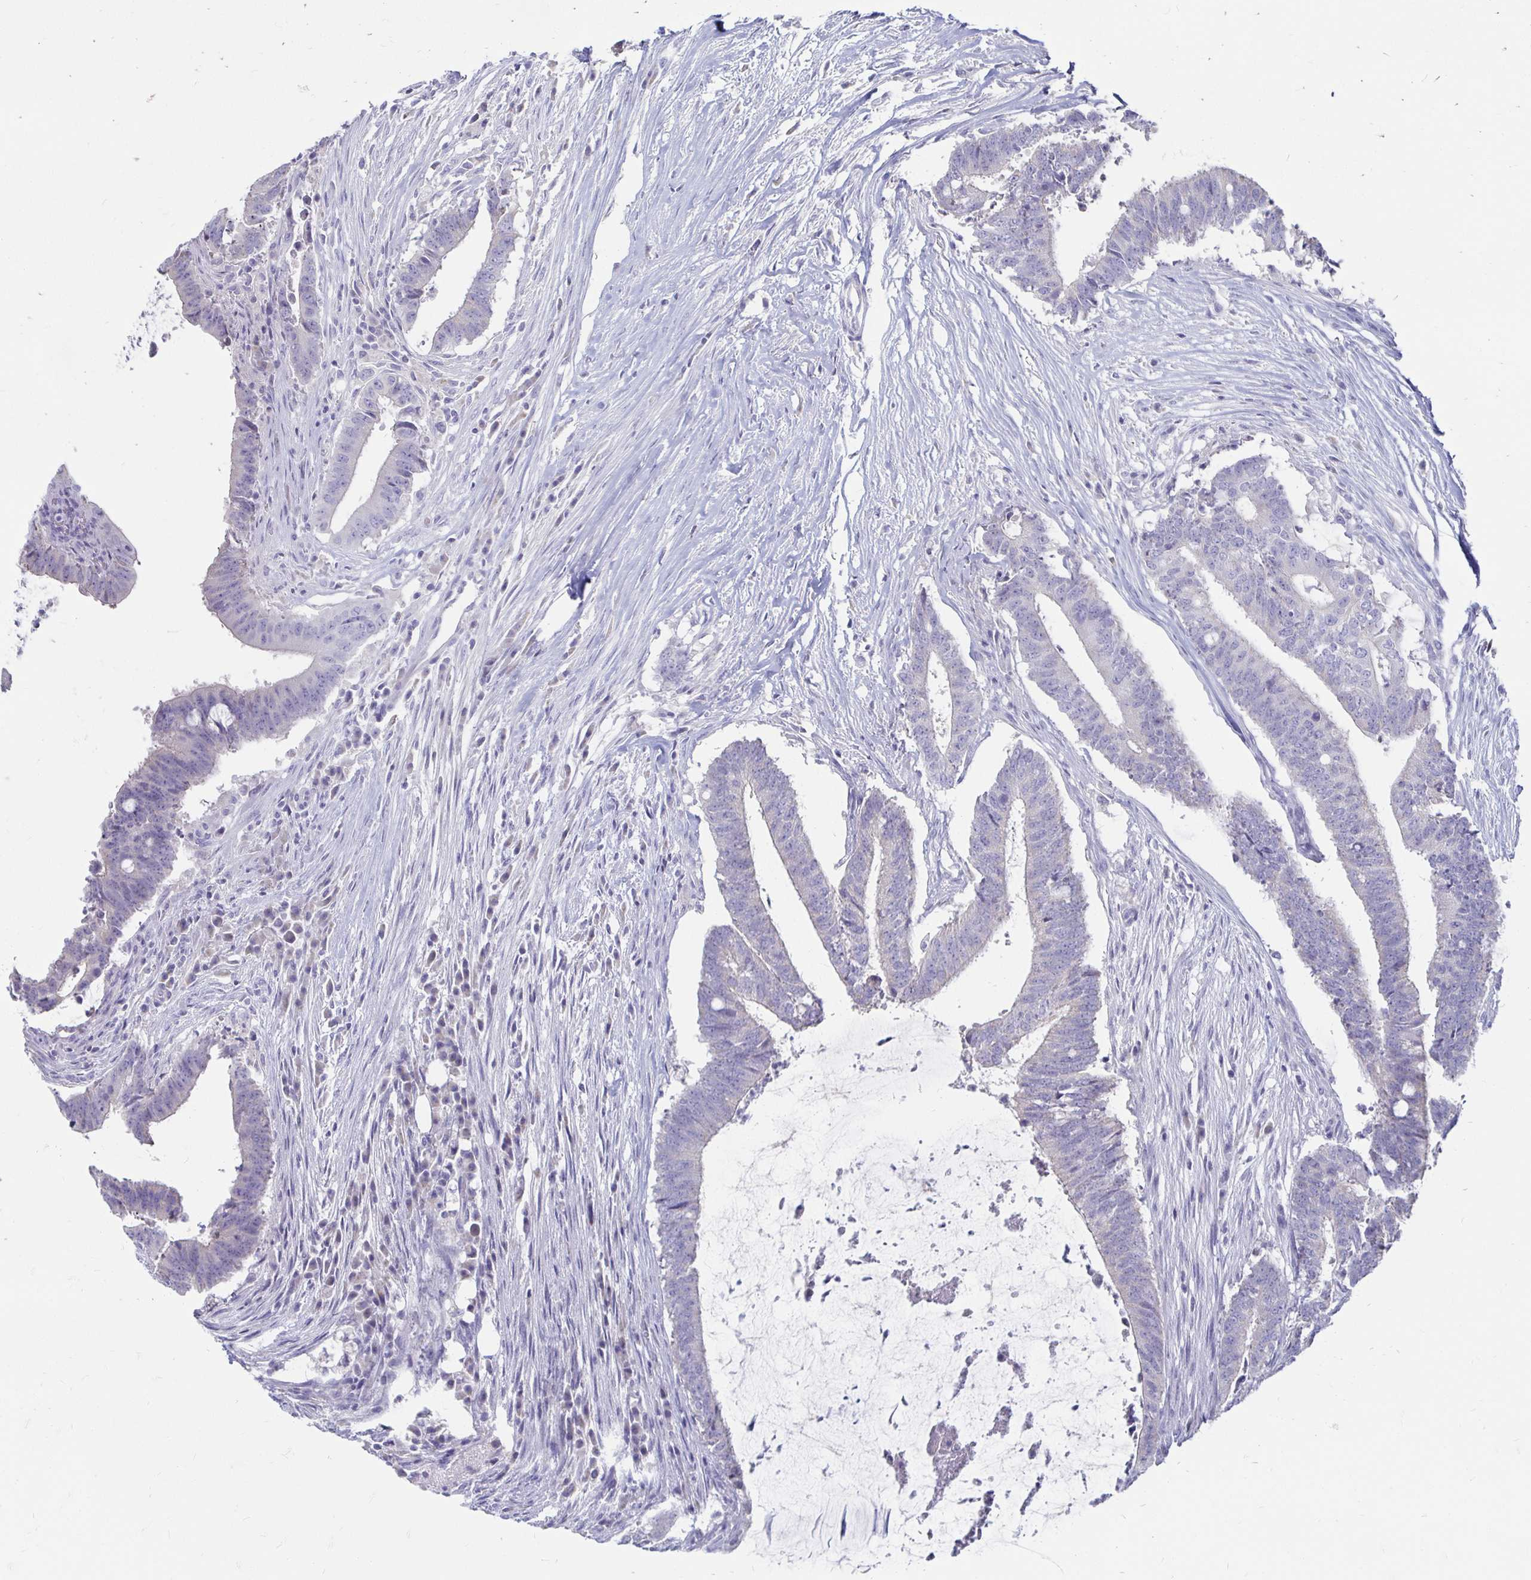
{"staining": {"intensity": "negative", "quantity": "none", "location": "none"}, "tissue": "colorectal cancer", "cell_type": "Tumor cells", "image_type": "cancer", "snomed": [{"axis": "morphology", "description": "Adenocarcinoma, NOS"}, {"axis": "topography", "description": "Colon"}], "caption": "Immunohistochemistry micrograph of colorectal cancer (adenocarcinoma) stained for a protein (brown), which demonstrates no staining in tumor cells. The staining was performed using DAB to visualize the protein expression in brown, while the nuclei were stained in blue with hematoxylin (Magnification: 20x).", "gene": "PEG10", "patient": {"sex": "female", "age": 43}}